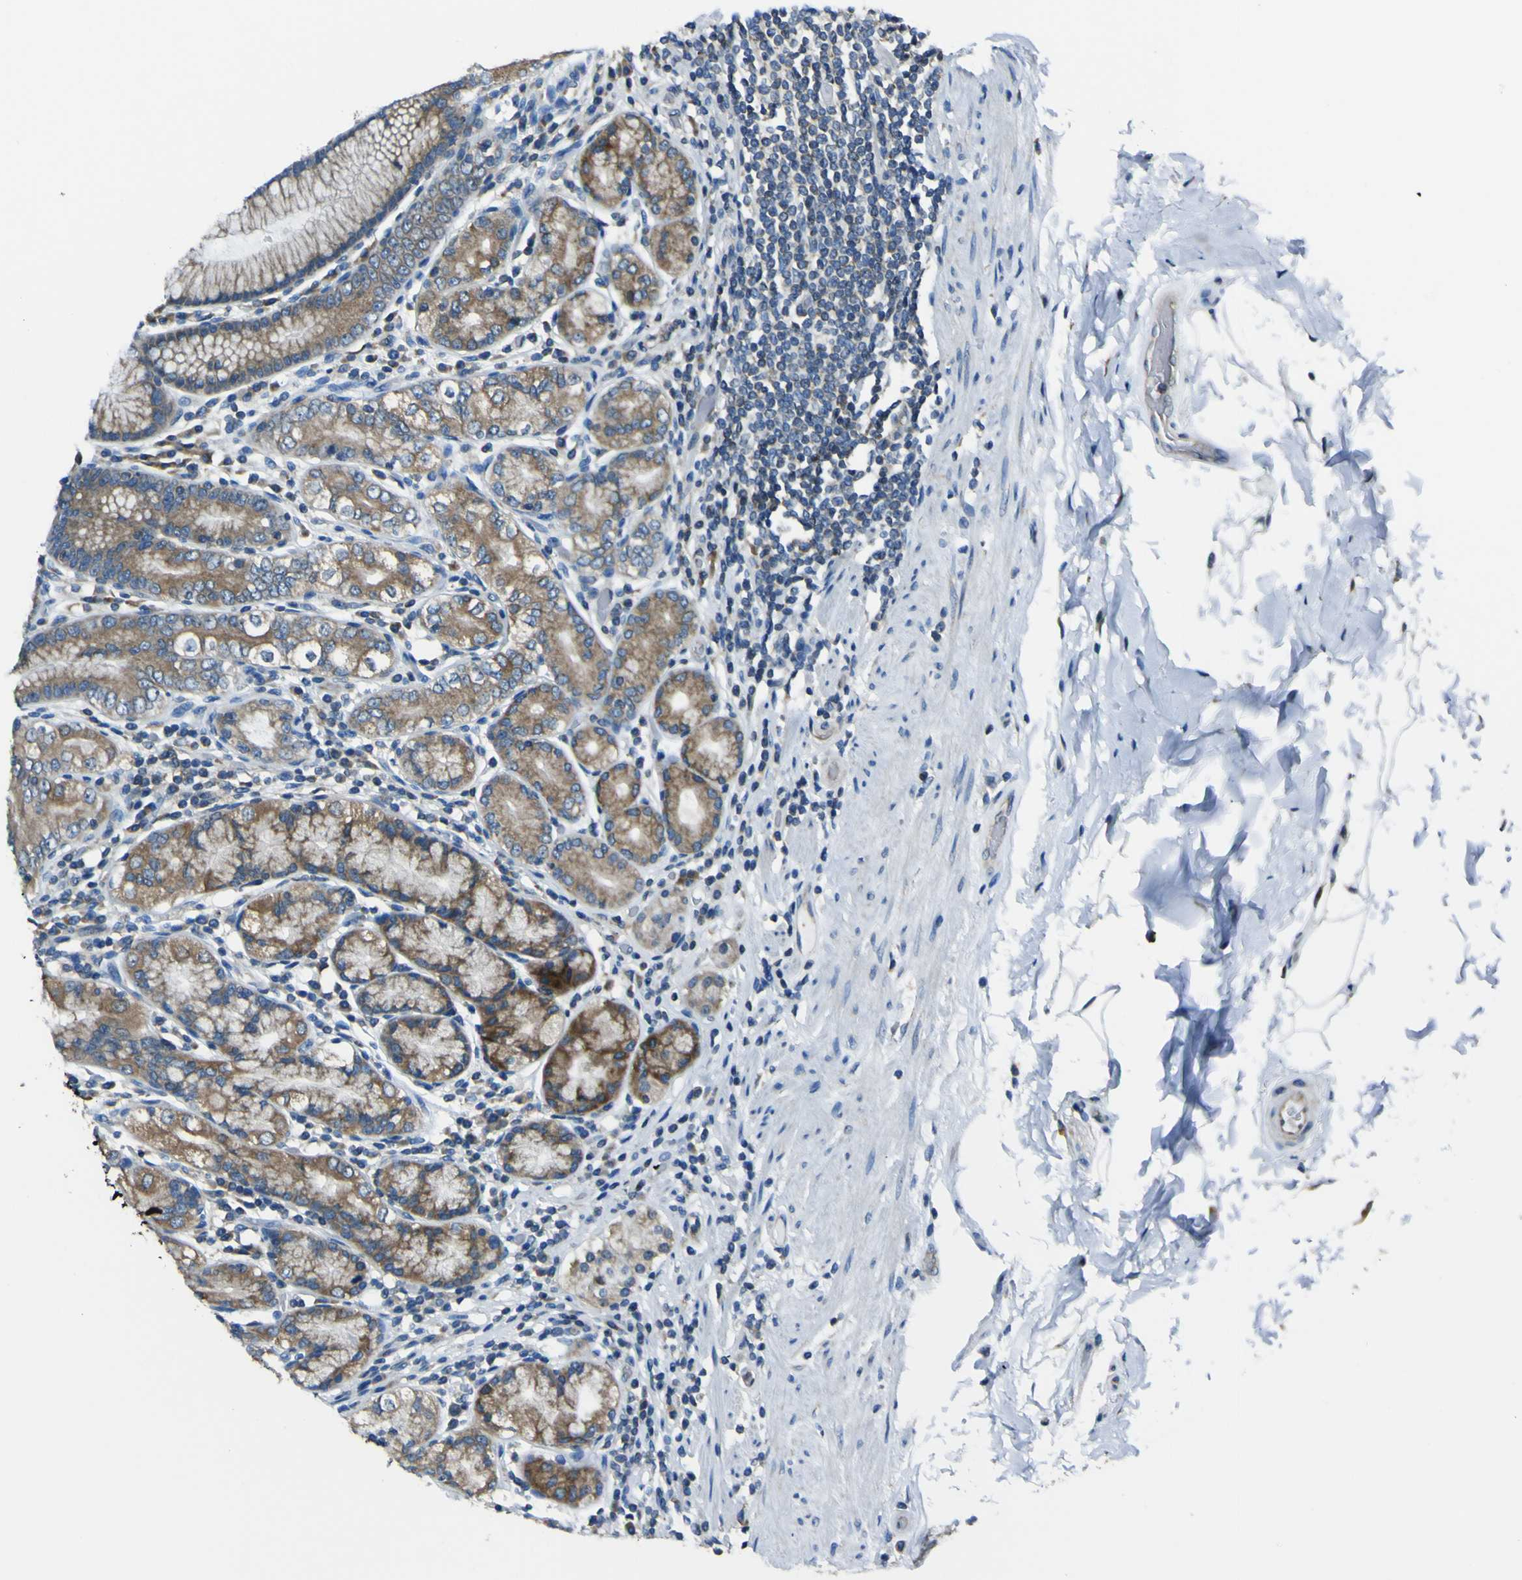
{"staining": {"intensity": "strong", "quantity": ">75%", "location": "cytoplasmic/membranous"}, "tissue": "stomach", "cell_type": "Glandular cells", "image_type": "normal", "snomed": [{"axis": "morphology", "description": "Normal tissue, NOS"}, {"axis": "topography", "description": "Stomach, lower"}], "caption": "Immunohistochemistry (IHC) staining of unremarkable stomach, which exhibits high levels of strong cytoplasmic/membranous expression in approximately >75% of glandular cells indicating strong cytoplasmic/membranous protein expression. The staining was performed using DAB (brown) for protein detection and nuclei were counterstained in hematoxylin (blue).", "gene": "STIM1", "patient": {"sex": "female", "age": 76}}